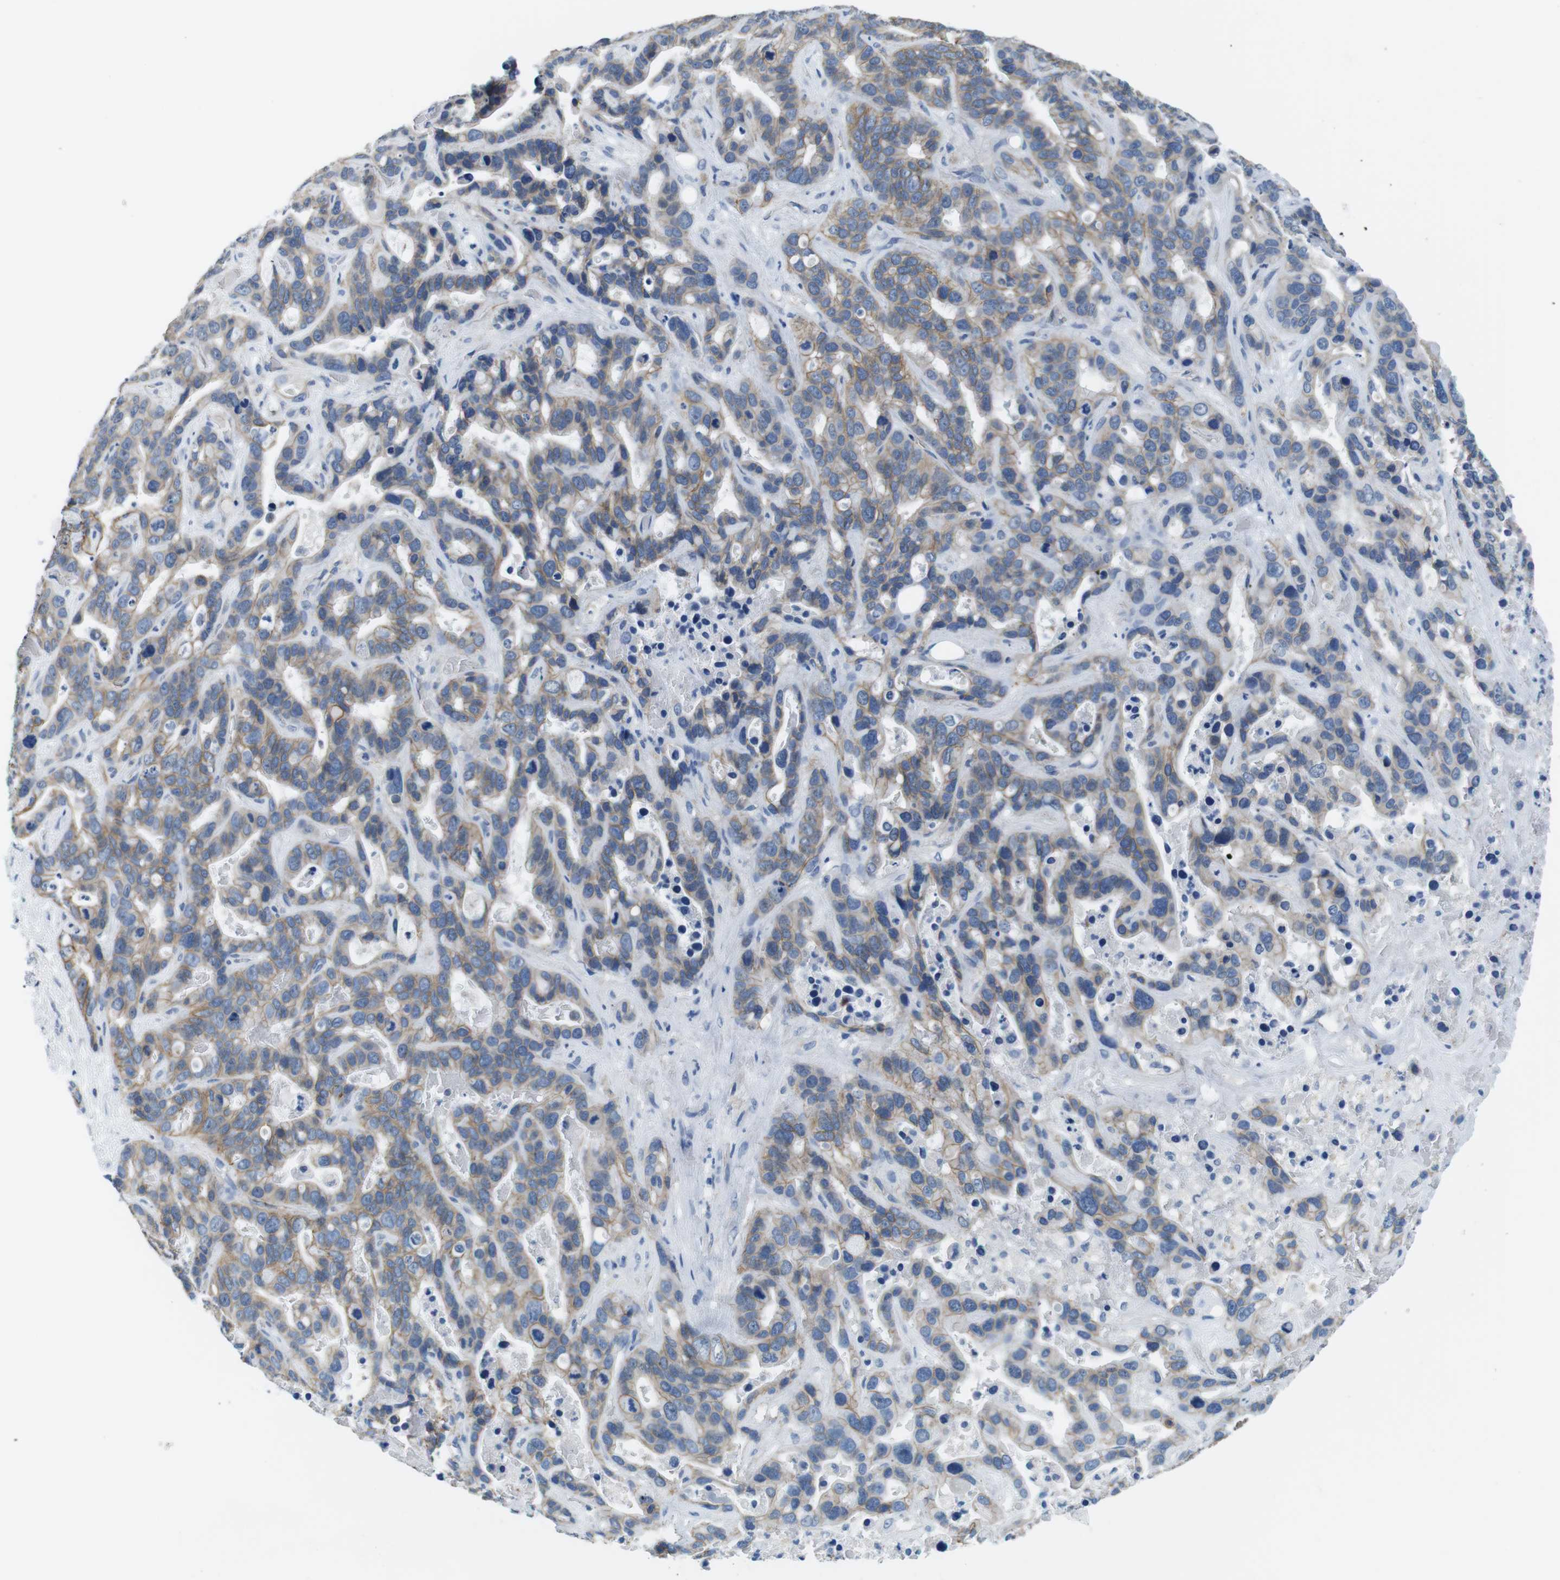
{"staining": {"intensity": "moderate", "quantity": ">75%", "location": "cytoplasmic/membranous"}, "tissue": "liver cancer", "cell_type": "Tumor cells", "image_type": "cancer", "snomed": [{"axis": "morphology", "description": "Cholangiocarcinoma"}, {"axis": "topography", "description": "Liver"}], "caption": "Immunohistochemistry (IHC) of human liver cholangiocarcinoma shows medium levels of moderate cytoplasmic/membranous staining in about >75% of tumor cells. The protein of interest is stained brown, and the nuclei are stained in blue (DAB (3,3'-diaminobenzidine) IHC with brightfield microscopy, high magnification).", "gene": "SLC6A6", "patient": {"sex": "female", "age": 65}}